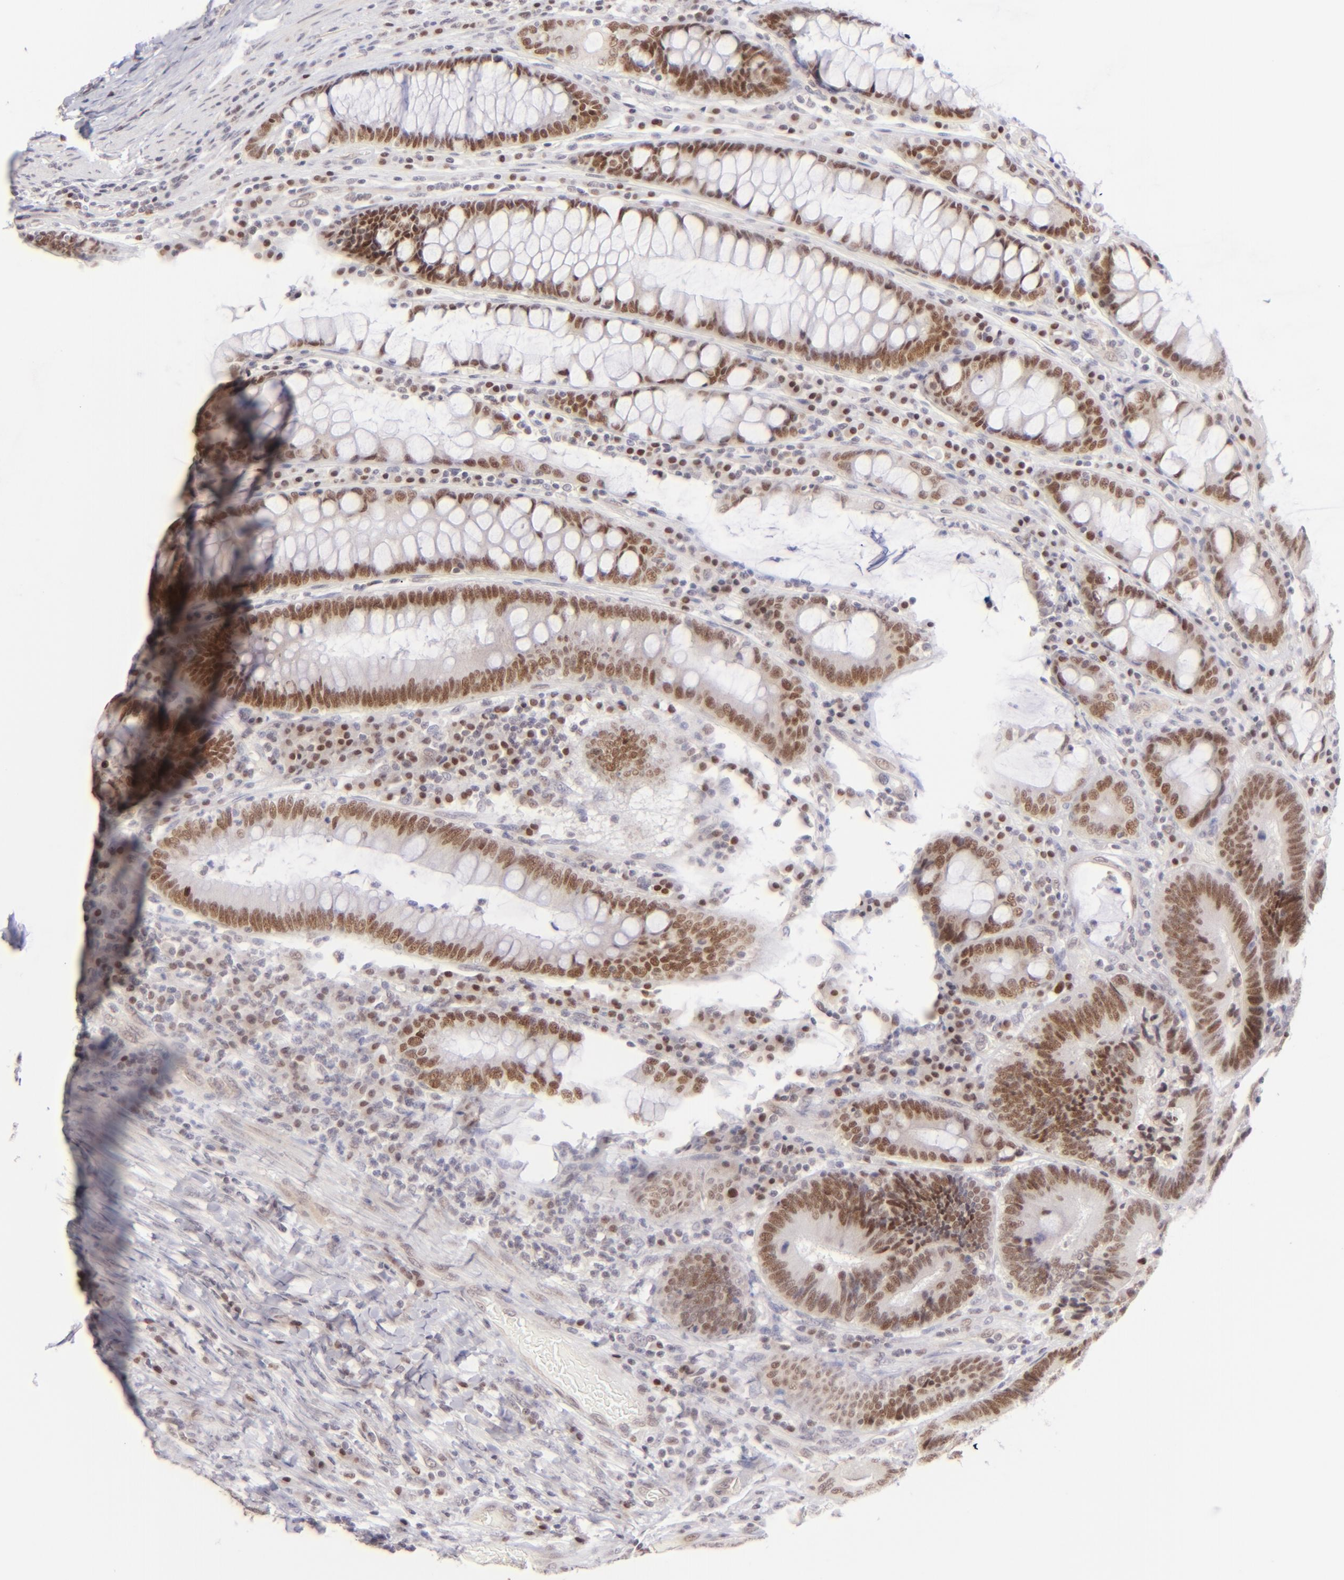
{"staining": {"intensity": "moderate", "quantity": ">75%", "location": "nuclear"}, "tissue": "colorectal cancer", "cell_type": "Tumor cells", "image_type": "cancer", "snomed": [{"axis": "morphology", "description": "Normal tissue, NOS"}, {"axis": "morphology", "description": "Adenocarcinoma, NOS"}, {"axis": "topography", "description": "Colon"}], "caption": "Colorectal cancer tissue shows moderate nuclear positivity in about >75% of tumor cells, visualized by immunohistochemistry.", "gene": "POU2F1", "patient": {"sex": "female", "age": 78}}